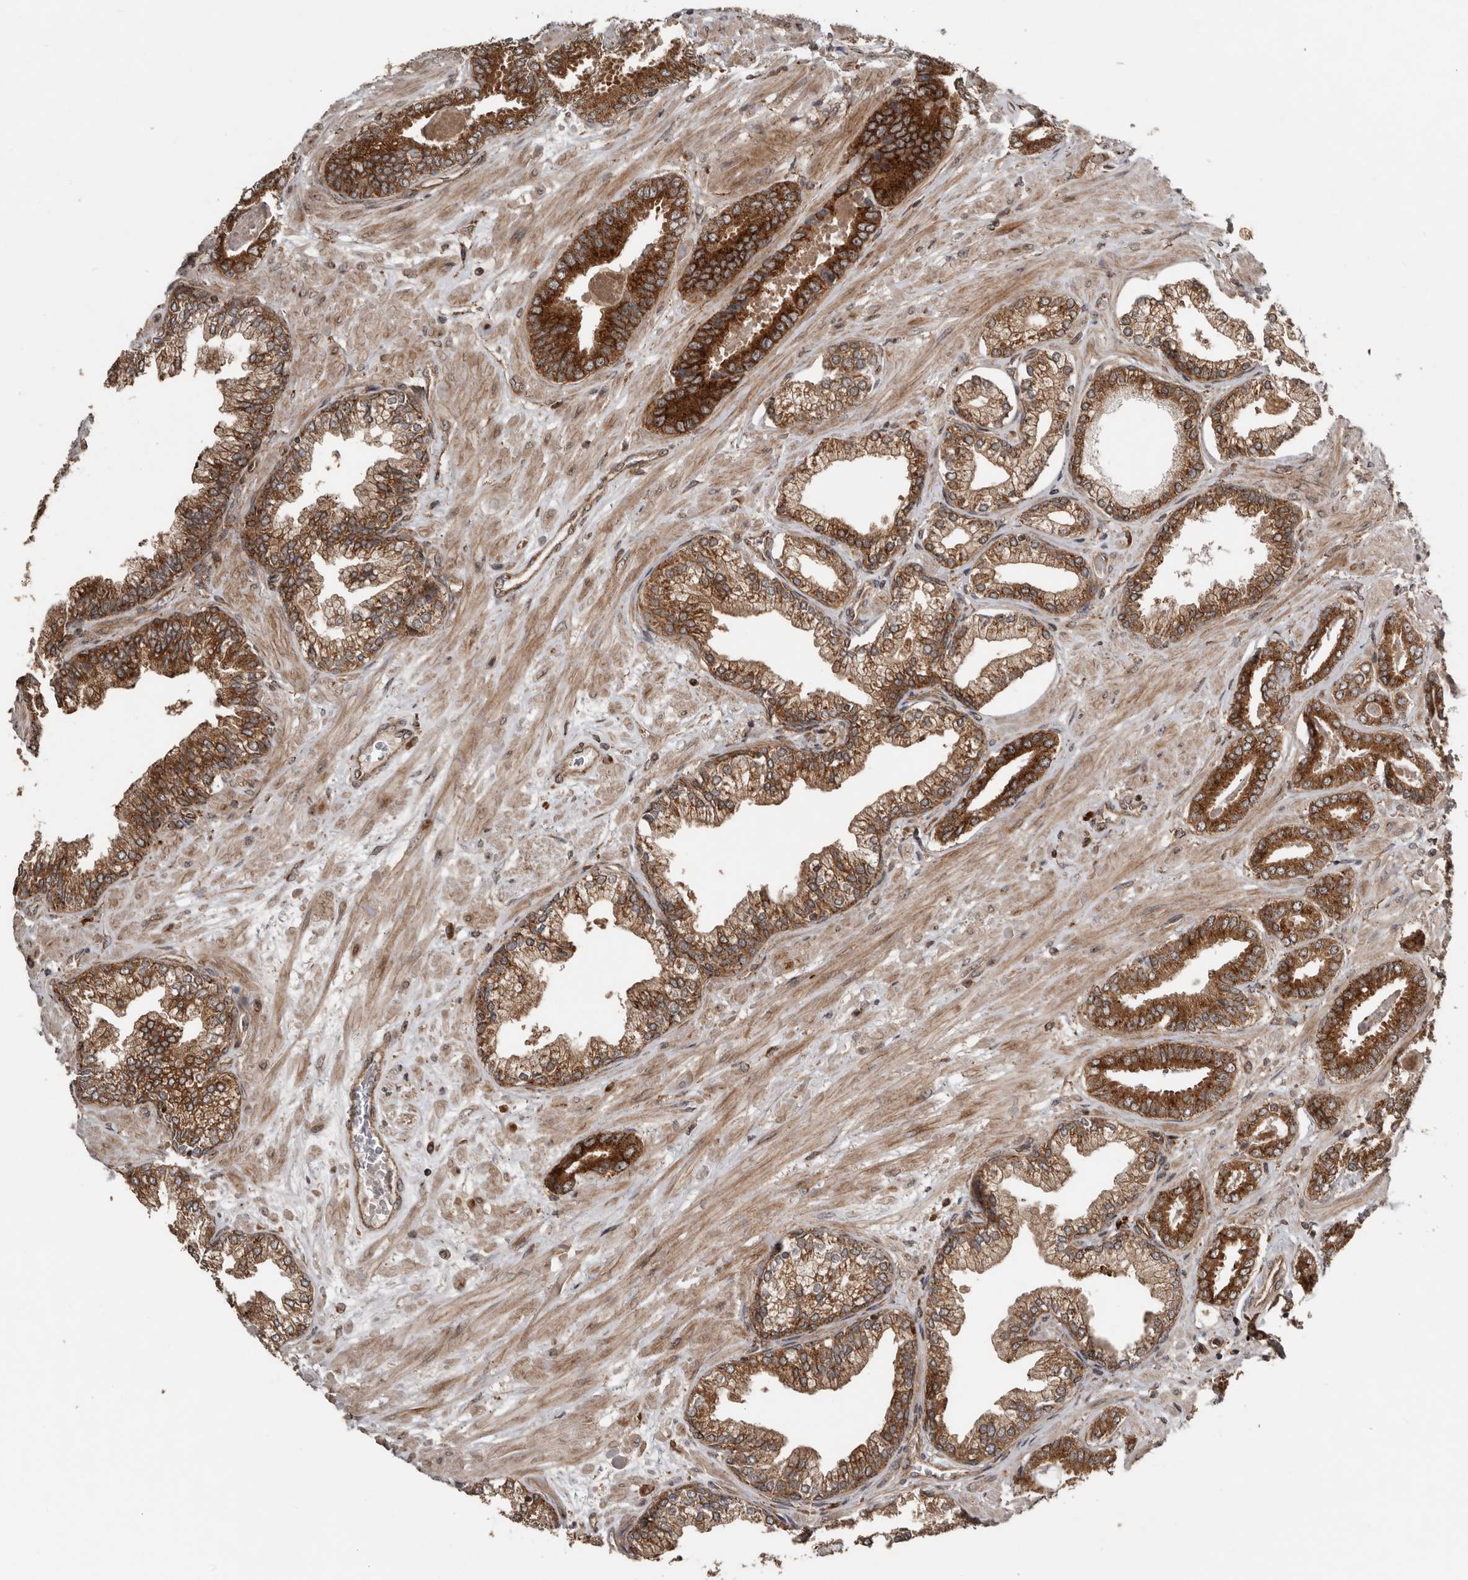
{"staining": {"intensity": "strong", "quantity": ">75%", "location": "cytoplasmic/membranous"}, "tissue": "prostate cancer", "cell_type": "Tumor cells", "image_type": "cancer", "snomed": [{"axis": "morphology", "description": "Adenocarcinoma, Low grade"}, {"axis": "topography", "description": "Prostate"}], "caption": "This photomicrograph demonstrates prostate cancer stained with immunohistochemistry (IHC) to label a protein in brown. The cytoplasmic/membranous of tumor cells show strong positivity for the protein. Nuclei are counter-stained blue.", "gene": "CCDC190", "patient": {"sex": "male", "age": 71}}